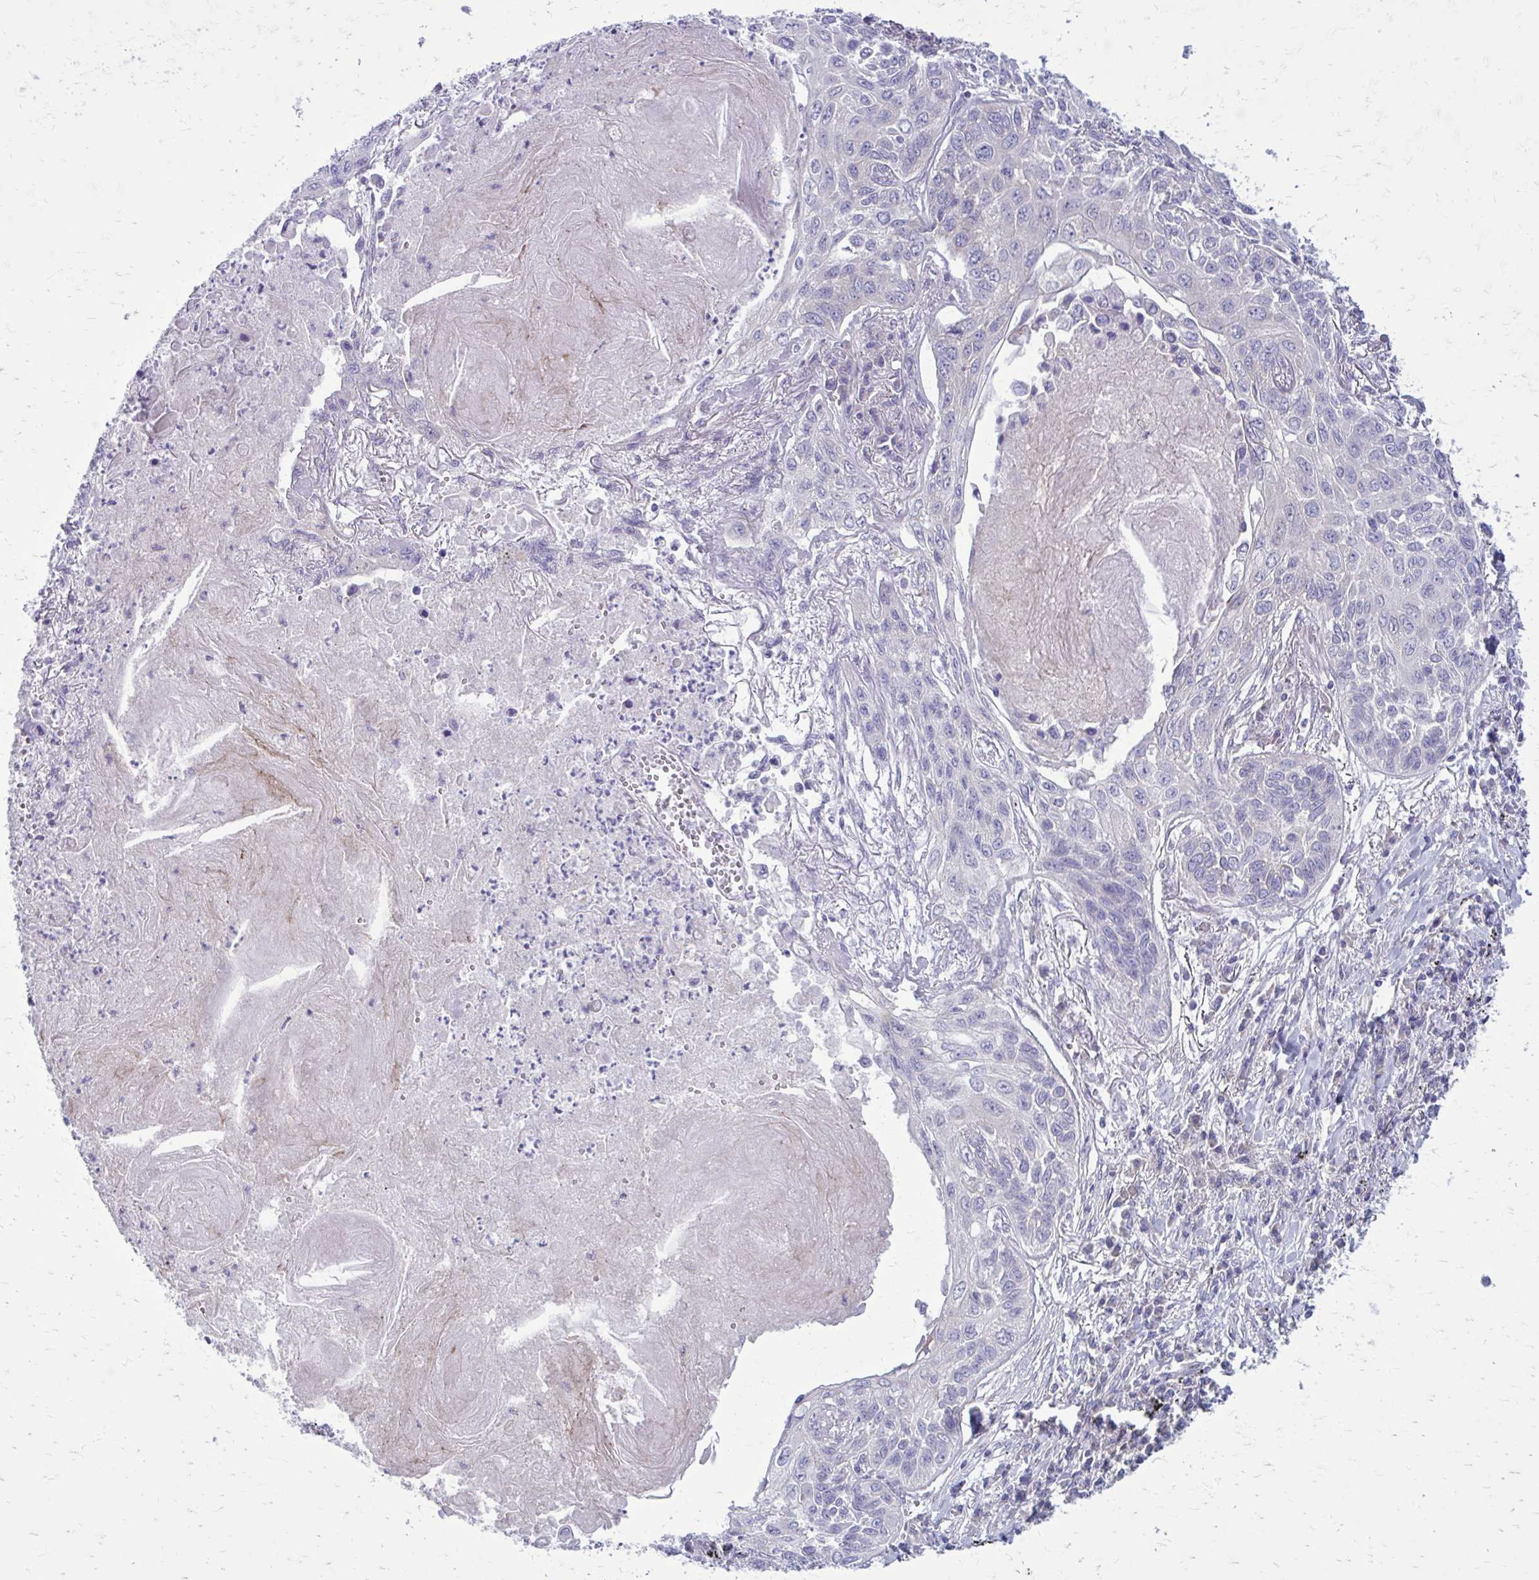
{"staining": {"intensity": "negative", "quantity": "none", "location": "none"}, "tissue": "lung cancer", "cell_type": "Tumor cells", "image_type": "cancer", "snomed": [{"axis": "morphology", "description": "Squamous cell carcinoma, NOS"}, {"axis": "topography", "description": "Lung"}], "caption": "Tumor cells show no significant protein positivity in lung cancer (squamous cell carcinoma).", "gene": "GIGYF2", "patient": {"sex": "male", "age": 75}}